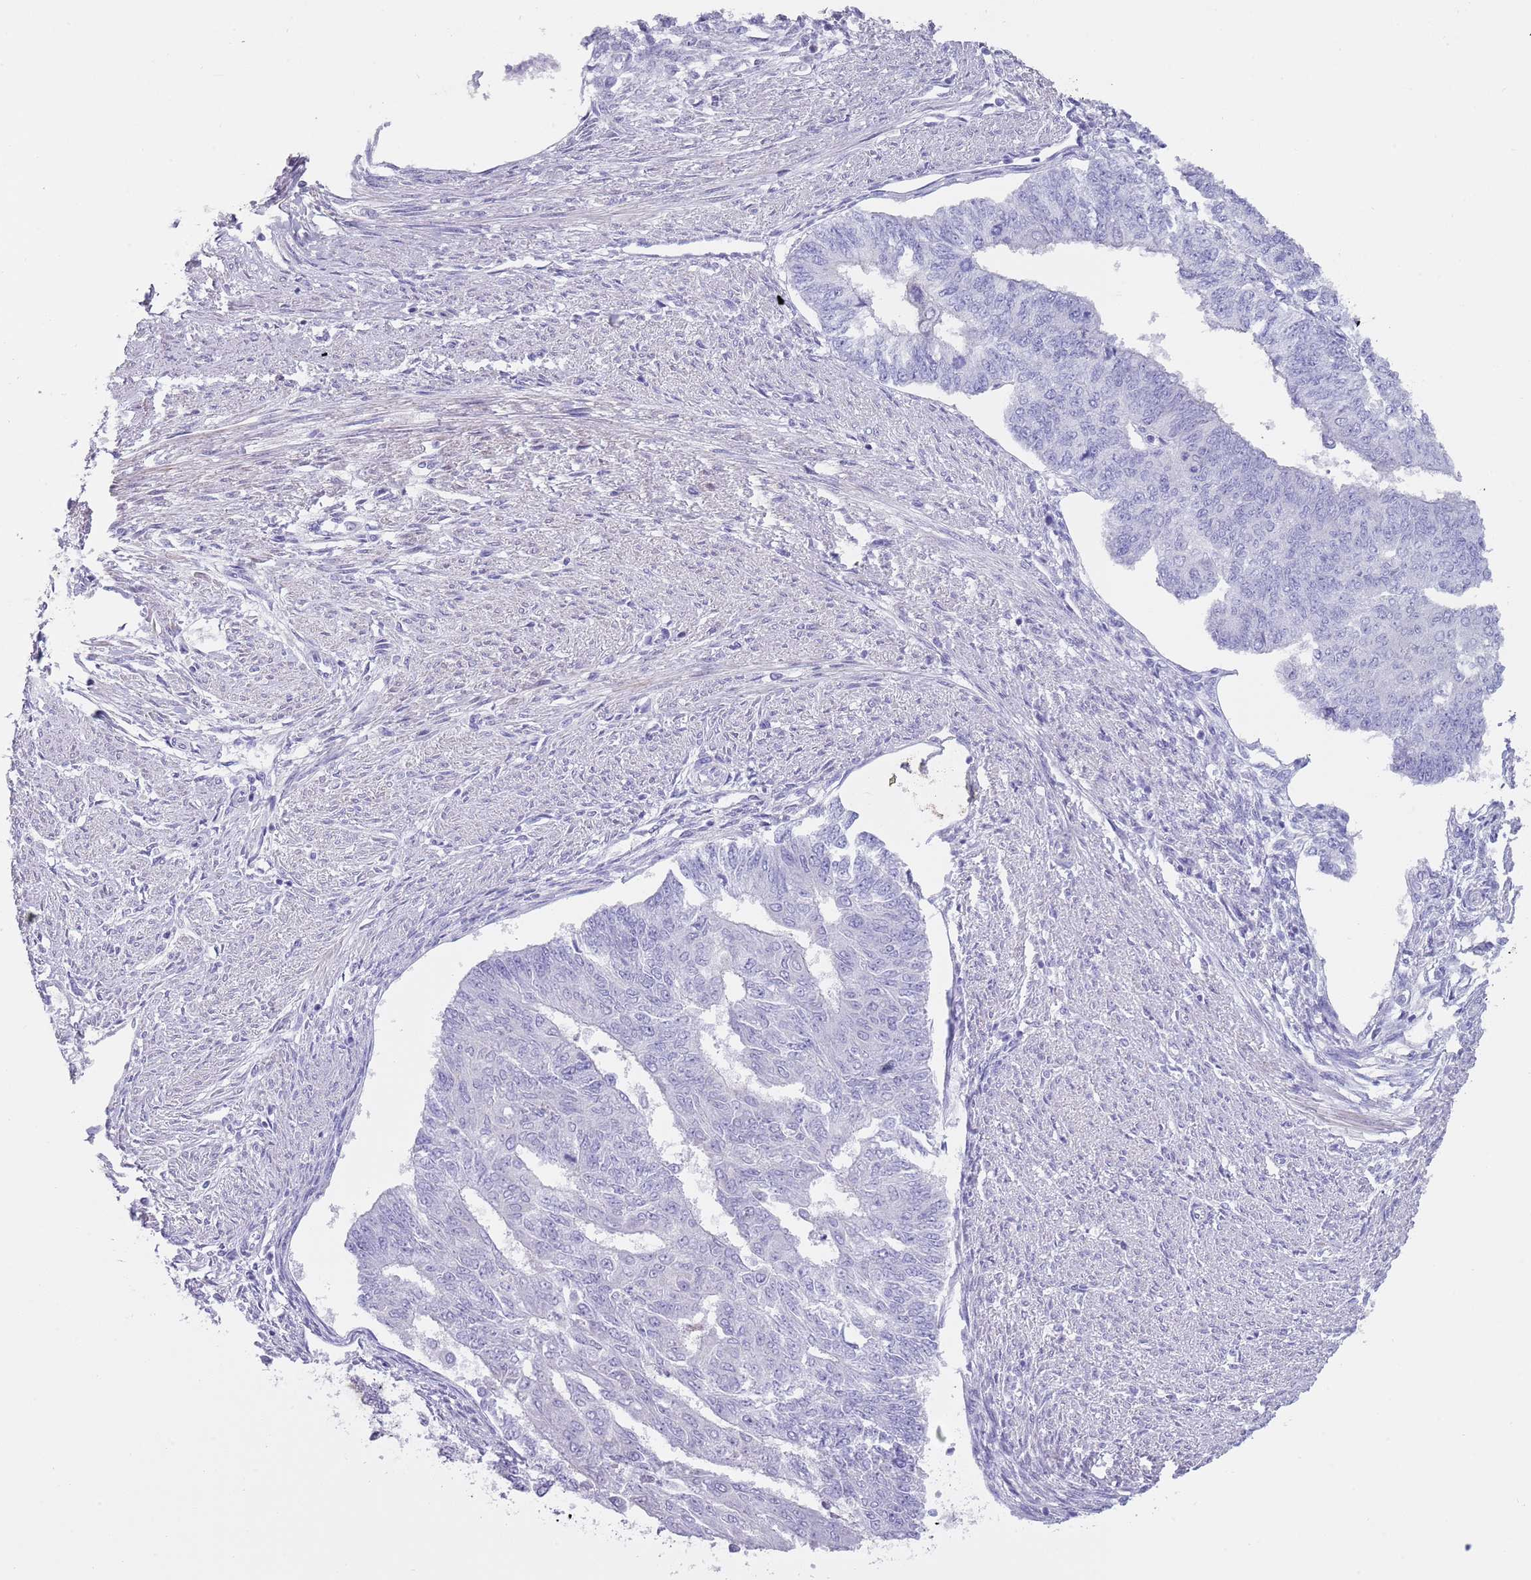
{"staining": {"intensity": "negative", "quantity": "none", "location": "none"}, "tissue": "endometrial cancer", "cell_type": "Tumor cells", "image_type": "cancer", "snomed": [{"axis": "morphology", "description": "Adenocarcinoma, NOS"}, {"axis": "topography", "description": "Endometrium"}], "caption": "Protein analysis of endometrial adenocarcinoma demonstrates no significant staining in tumor cells.", "gene": "NBPF6", "patient": {"sex": "female", "age": 32}}